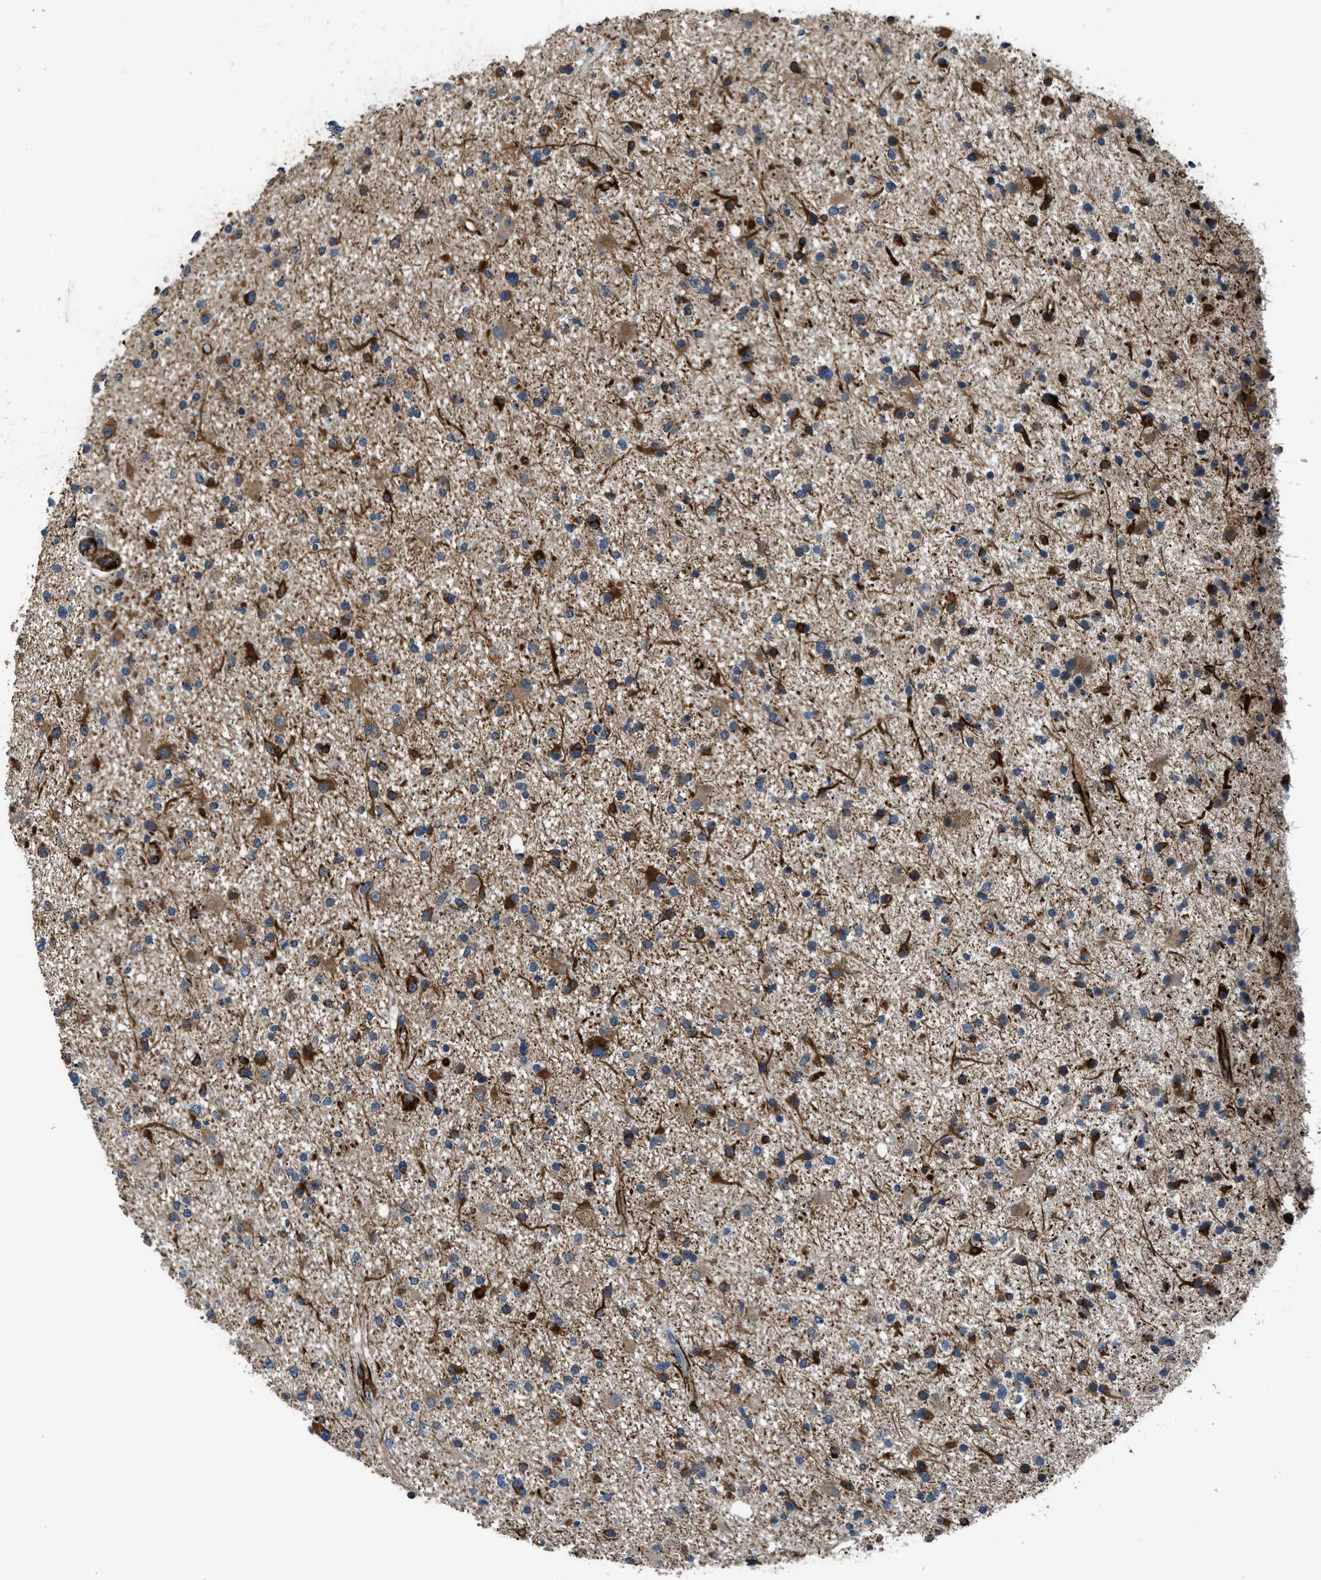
{"staining": {"intensity": "strong", "quantity": "<25%", "location": "cytoplasmic/membranous"}, "tissue": "glioma", "cell_type": "Tumor cells", "image_type": "cancer", "snomed": [{"axis": "morphology", "description": "Glioma, malignant, High grade"}, {"axis": "topography", "description": "Brain"}], "caption": "Protein expression analysis of human malignant high-grade glioma reveals strong cytoplasmic/membranous expression in approximately <25% of tumor cells.", "gene": "SYNM", "patient": {"sex": "male", "age": 33}}